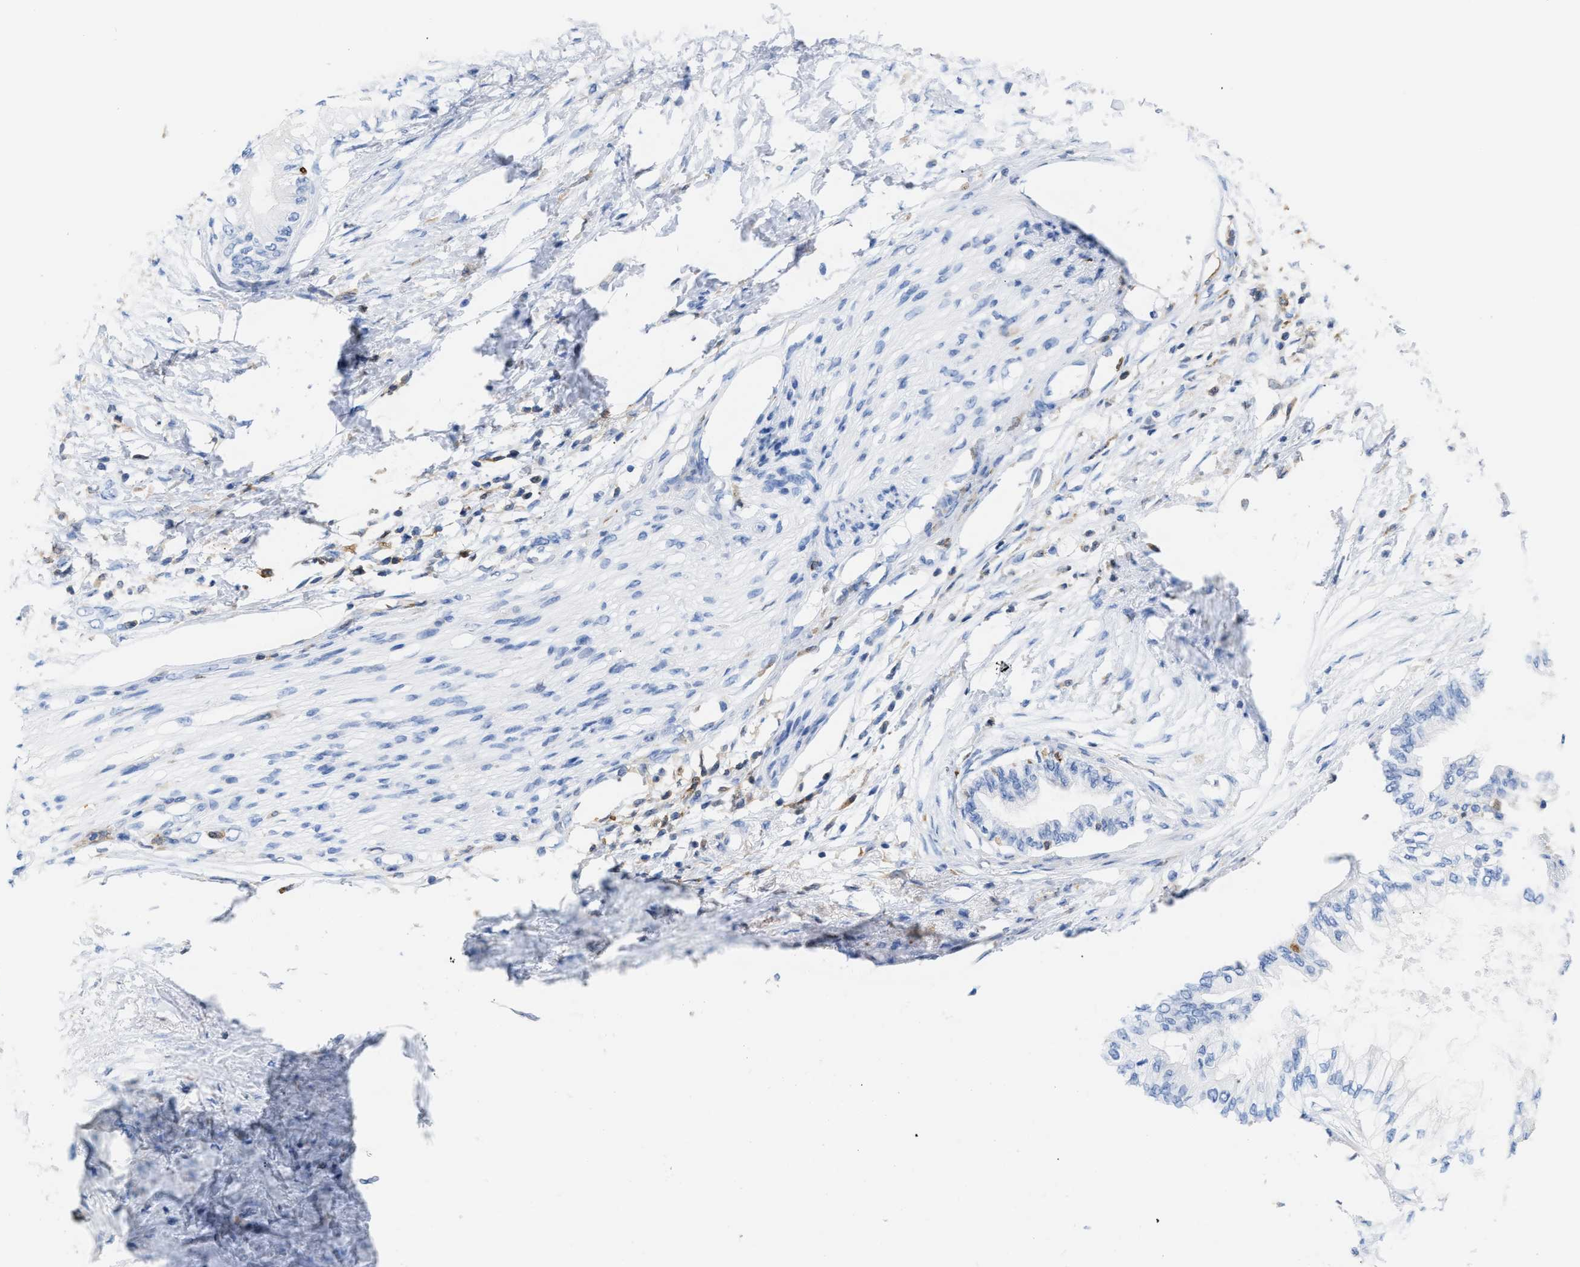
{"staining": {"intensity": "negative", "quantity": "none", "location": "none"}, "tissue": "pancreatic cancer", "cell_type": "Tumor cells", "image_type": "cancer", "snomed": [{"axis": "morphology", "description": "Normal tissue, NOS"}, {"axis": "morphology", "description": "Adenocarcinoma, NOS"}, {"axis": "topography", "description": "Pancreas"}, {"axis": "topography", "description": "Duodenum"}], "caption": "This micrograph is of adenocarcinoma (pancreatic) stained with immunohistochemistry (IHC) to label a protein in brown with the nuclei are counter-stained blue. There is no staining in tumor cells.", "gene": "LCP1", "patient": {"sex": "female", "age": 60}}